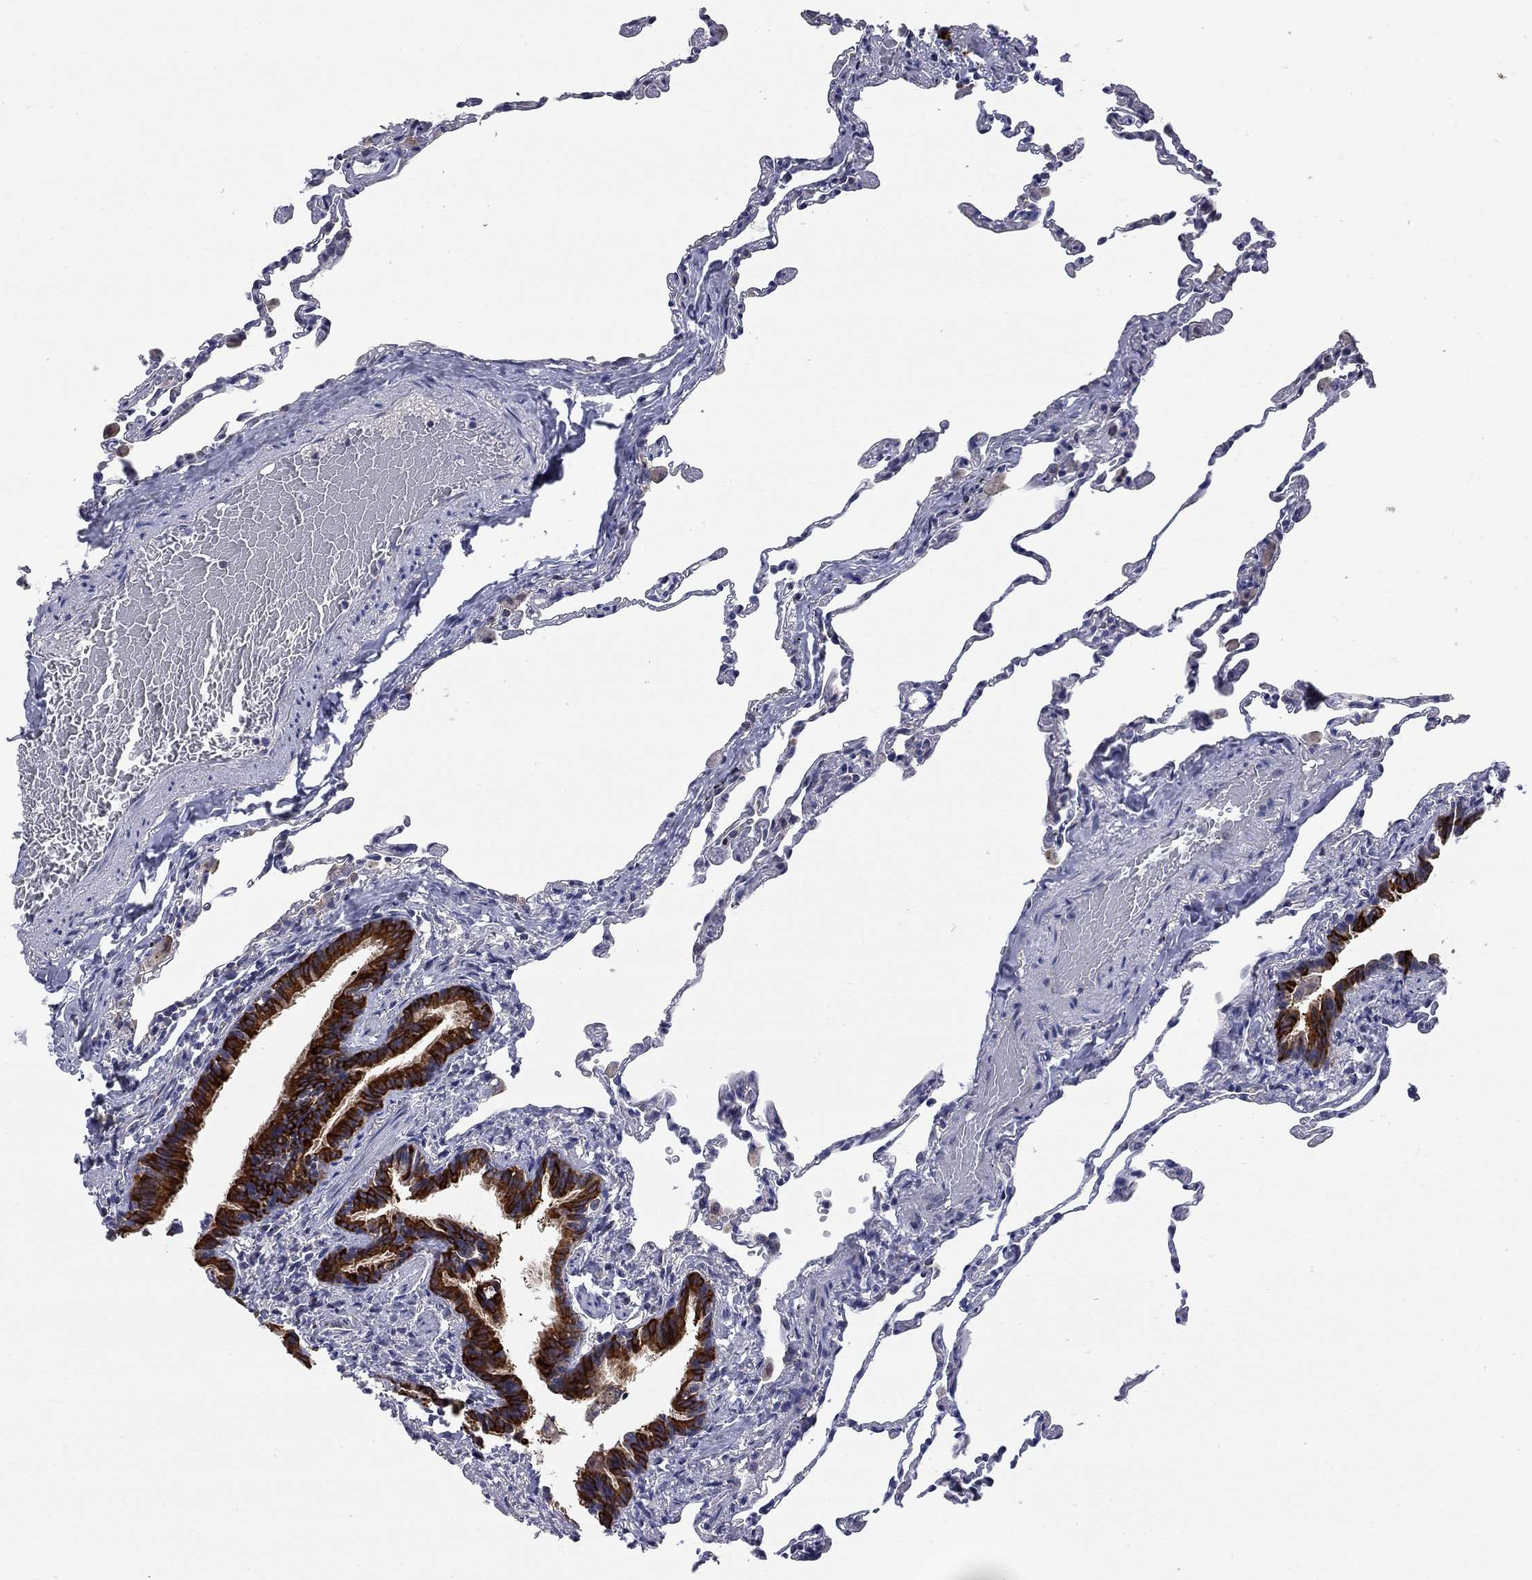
{"staining": {"intensity": "negative", "quantity": "none", "location": "none"}, "tissue": "lung", "cell_type": "Alveolar cells", "image_type": "normal", "snomed": [{"axis": "morphology", "description": "Normal tissue, NOS"}, {"axis": "topography", "description": "Lung"}], "caption": "DAB (3,3'-diaminobenzidine) immunohistochemical staining of unremarkable lung exhibits no significant expression in alveolar cells. (Immunohistochemistry (ihc), brightfield microscopy, high magnification).", "gene": "ENSG00000255639", "patient": {"sex": "female", "age": 57}}